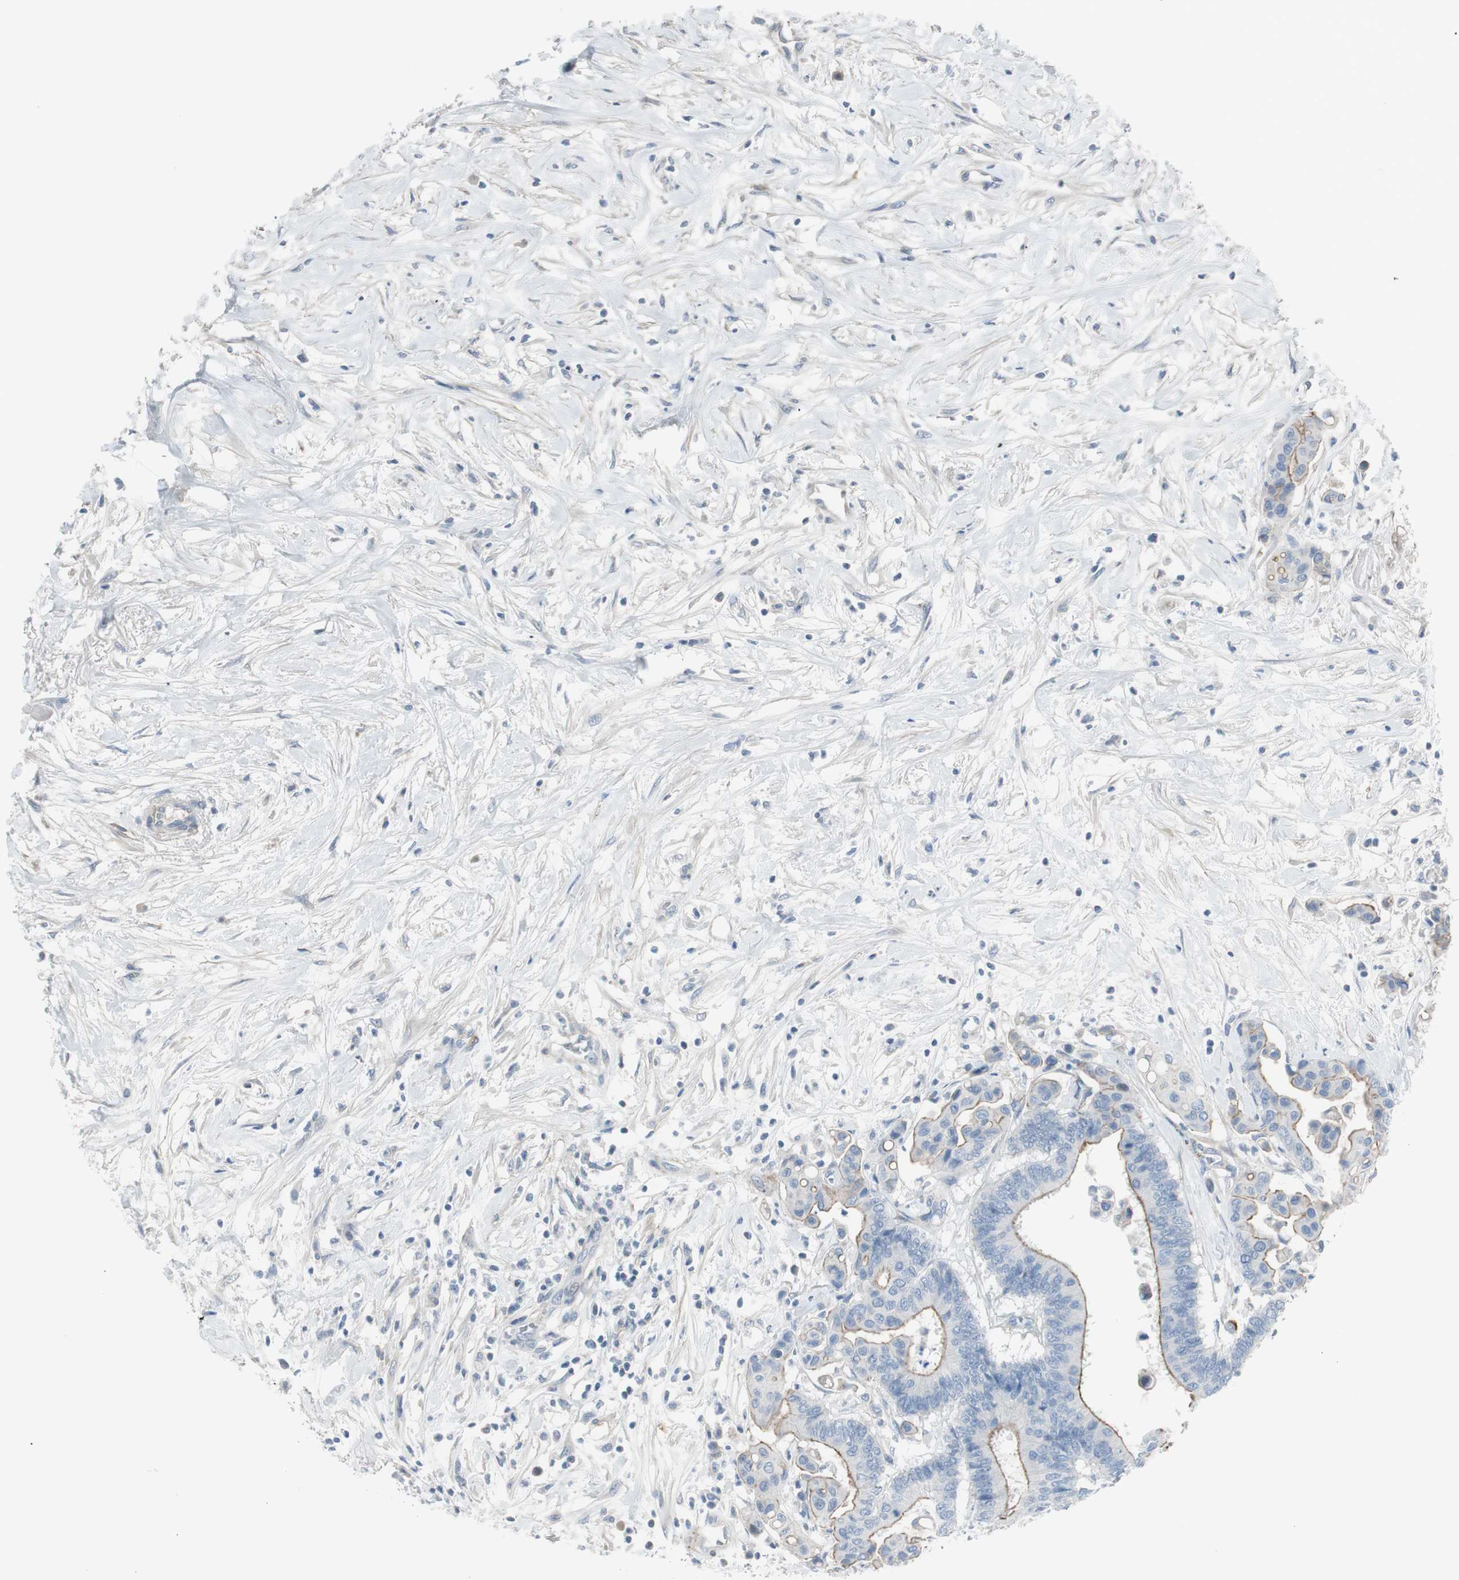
{"staining": {"intensity": "moderate", "quantity": "<25%", "location": "cytoplasmic/membranous"}, "tissue": "colorectal cancer", "cell_type": "Tumor cells", "image_type": "cancer", "snomed": [{"axis": "morphology", "description": "Normal tissue, NOS"}, {"axis": "morphology", "description": "Adenocarcinoma, NOS"}, {"axis": "topography", "description": "Colon"}], "caption": "There is low levels of moderate cytoplasmic/membranous expression in tumor cells of colorectal adenocarcinoma, as demonstrated by immunohistochemical staining (brown color).", "gene": "CACNA2D1", "patient": {"sex": "male", "age": 82}}